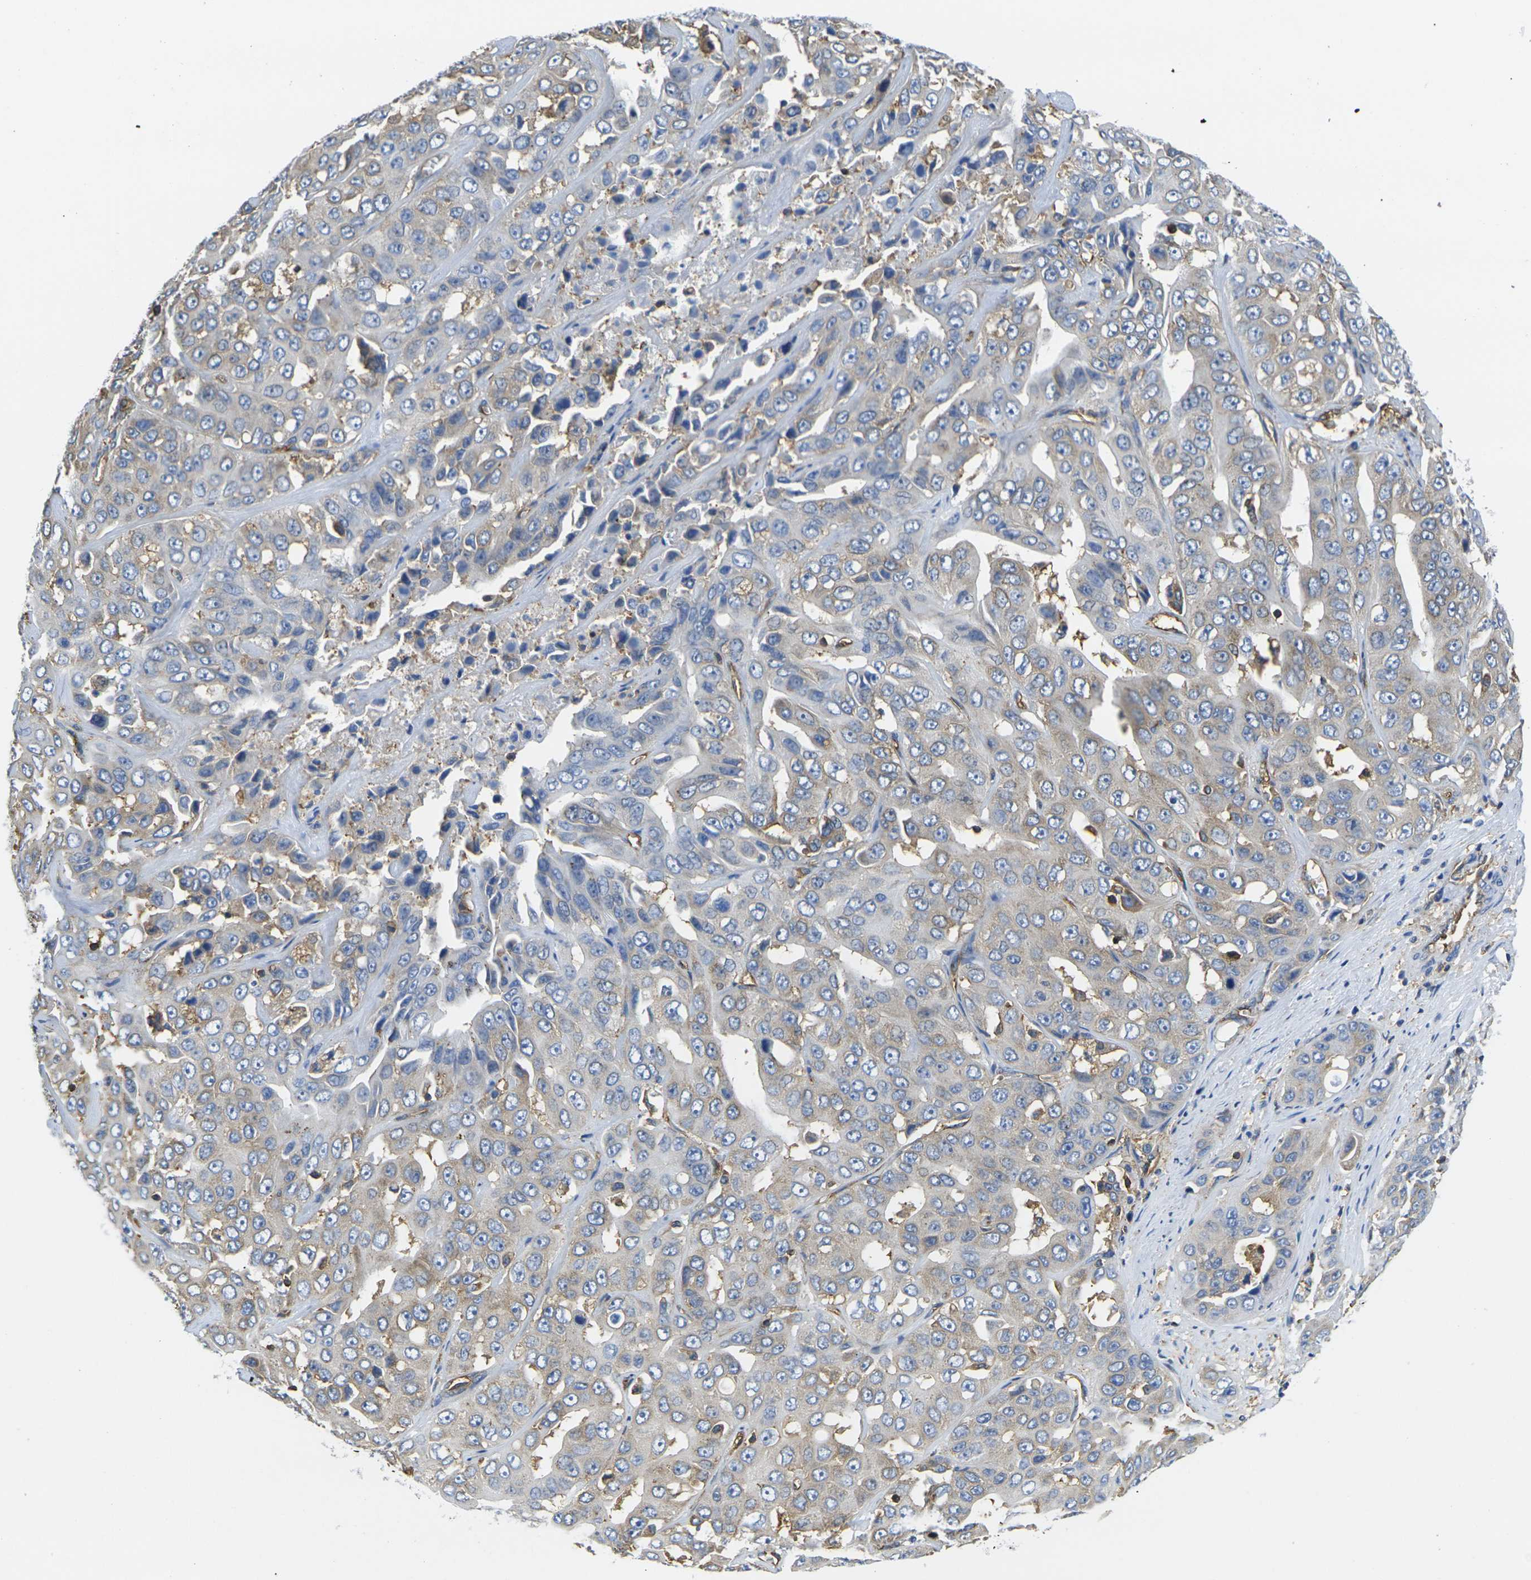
{"staining": {"intensity": "weak", "quantity": "25%-75%", "location": "cytoplasmic/membranous"}, "tissue": "liver cancer", "cell_type": "Tumor cells", "image_type": "cancer", "snomed": [{"axis": "morphology", "description": "Cholangiocarcinoma"}, {"axis": "topography", "description": "Liver"}], "caption": "DAB immunohistochemical staining of human cholangiocarcinoma (liver) displays weak cytoplasmic/membranous protein staining in approximately 25%-75% of tumor cells. (DAB IHC, brown staining for protein, blue staining for nuclei).", "gene": "FAM110D", "patient": {"sex": "female", "age": 52}}